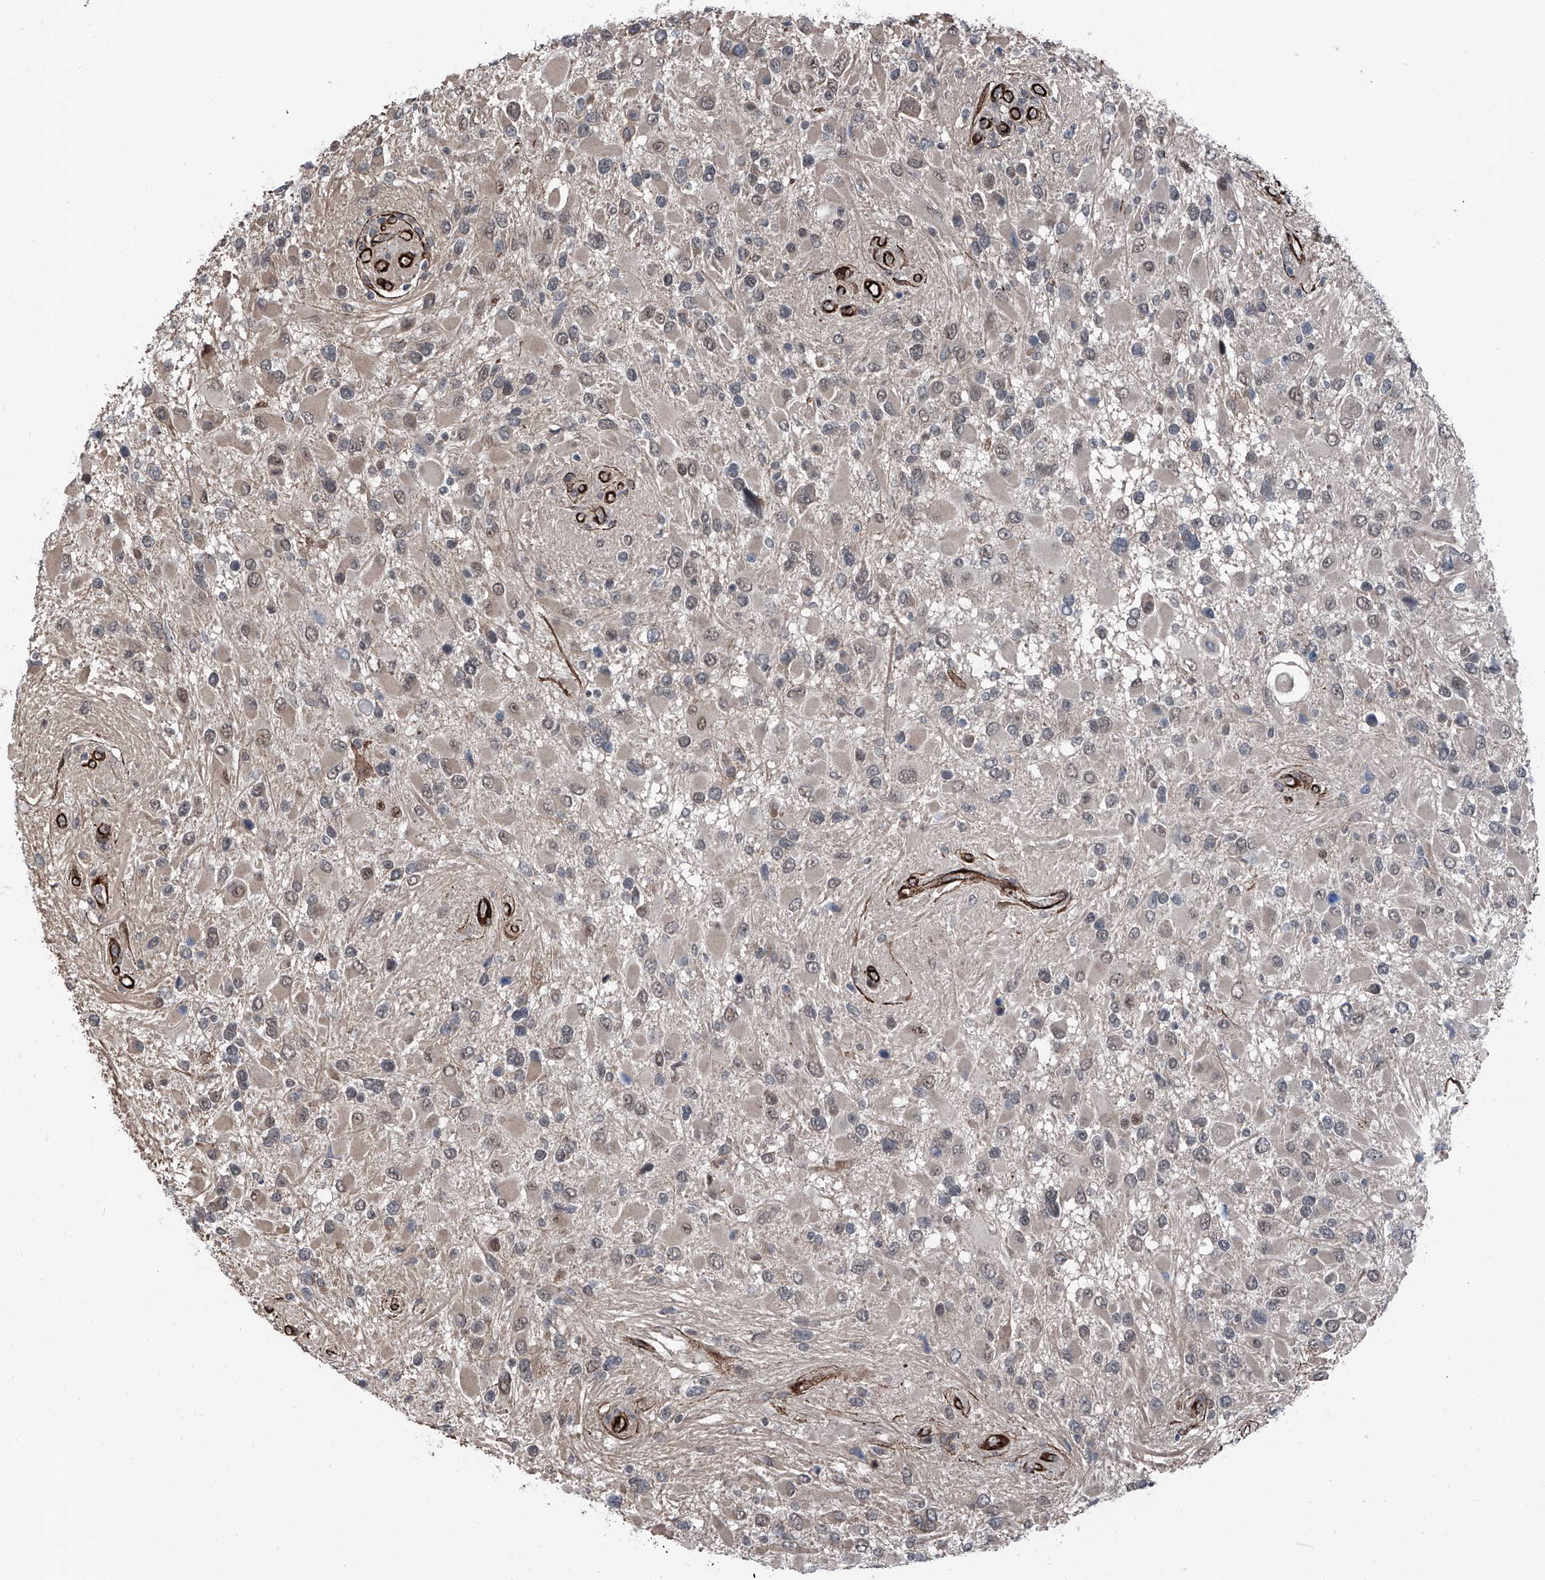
{"staining": {"intensity": "negative", "quantity": "none", "location": "none"}, "tissue": "glioma", "cell_type": "Tumor cells", "image_type": "cancer", "snomed": [{"axis": "morphology", "description": "Glioma, malignant, High grade"}, {"axis": "topography", "description": "Brain"}], "caption": "The image demonstrates no significant expression in tumor cells of malignant high-grade glioma. (DAB immunohistochemistry with hematoxylin counter stain).", "gene": "COA7", "patient": {"sex": "male", "age": 53}}